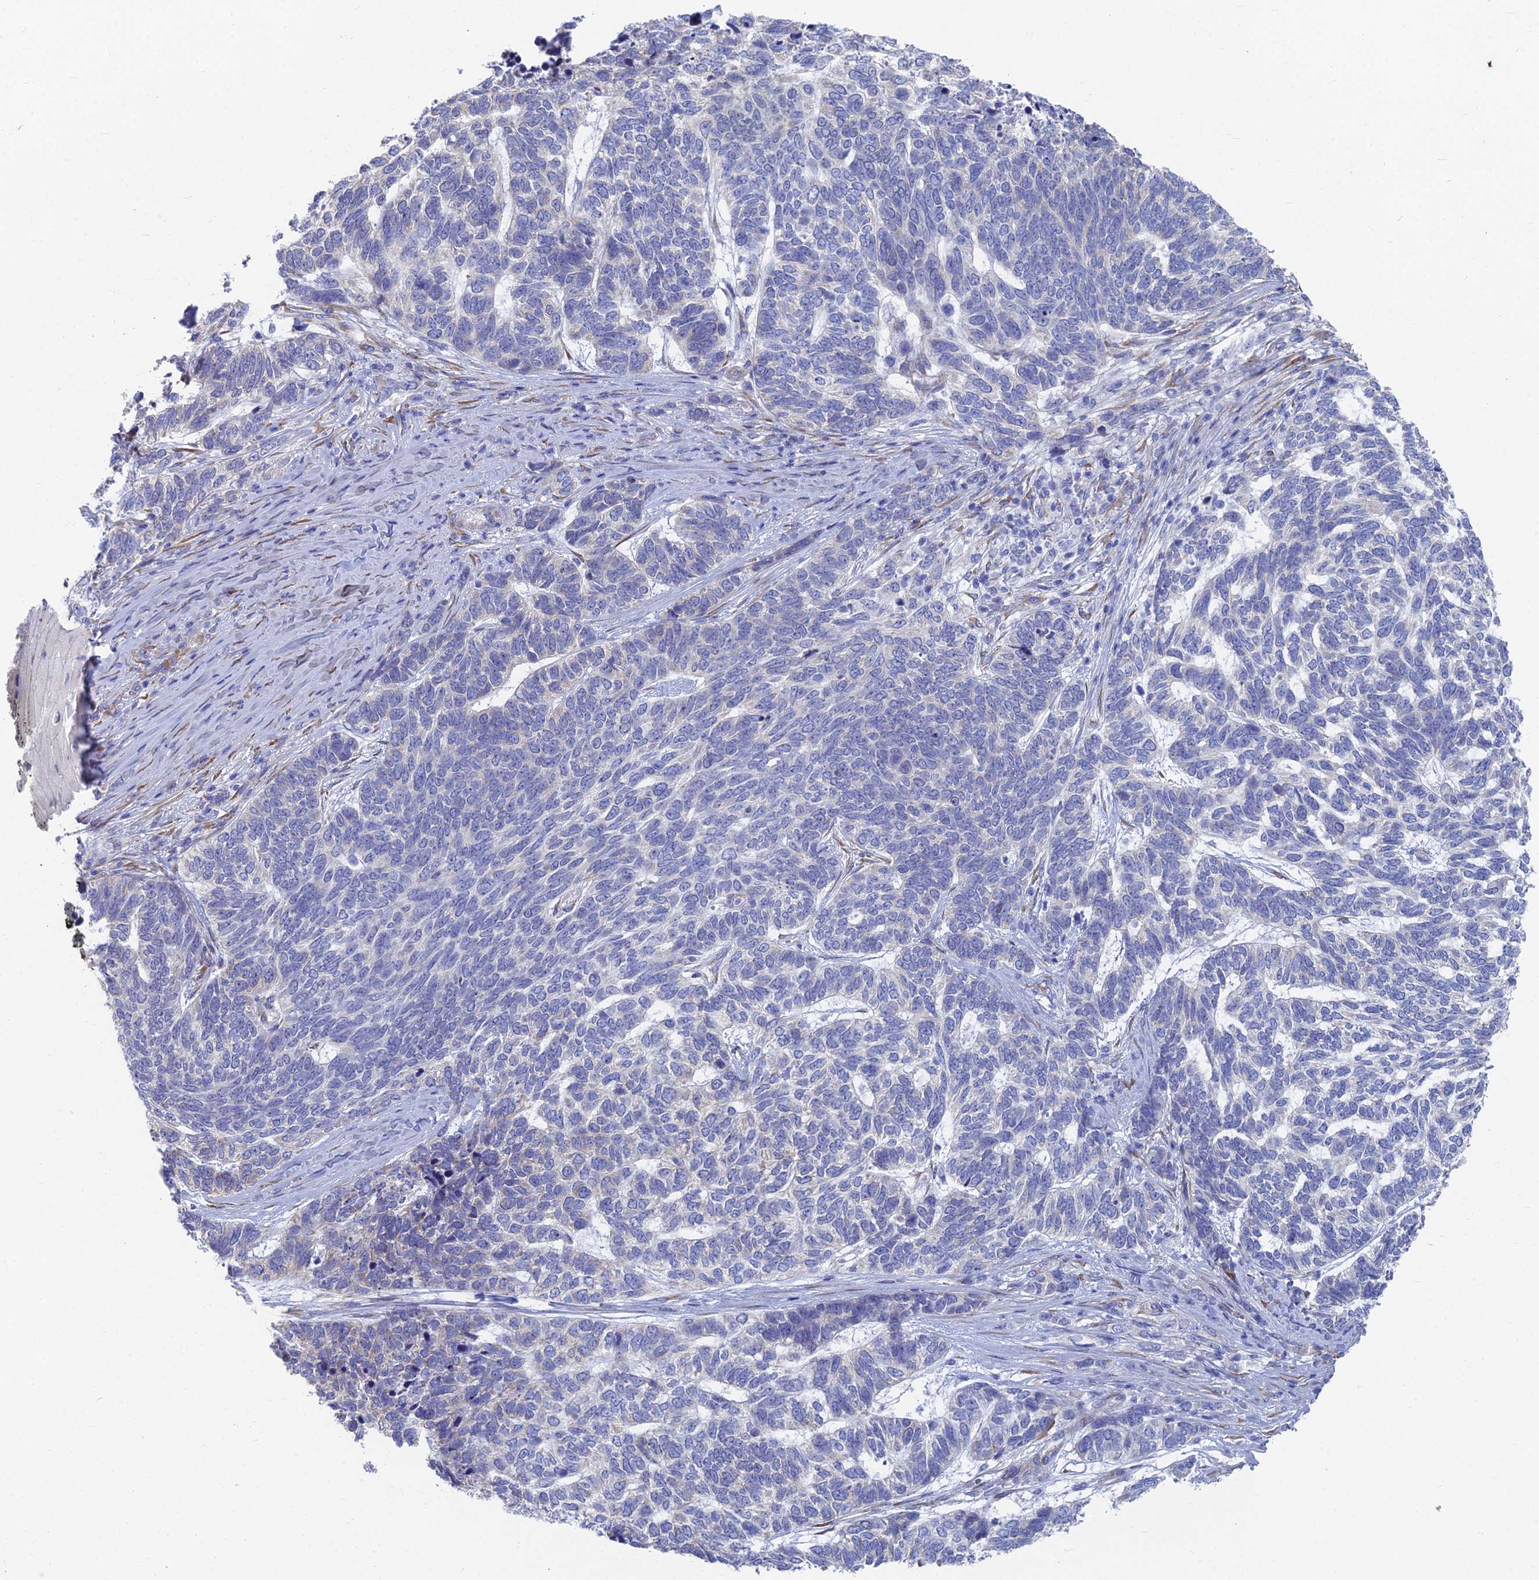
{"staining": {"intensity": "negative", "quantity": "none", "location": "none"}, "tissue": "skin cancer", "cell_type": "Tumor cells", "image_type": "cancer", "snomed": [{"axis": "morphology", "description": "Basal cell carcinoma"}, {"axis": "topography", "description": "Skin"}], "caption": "Skin basal cell carcinoma stained for a protein using immunohistochemistry displays no expression tumor cells.", "gene": "TNNT3", "patient": {"sex": "female", "age": 65}}